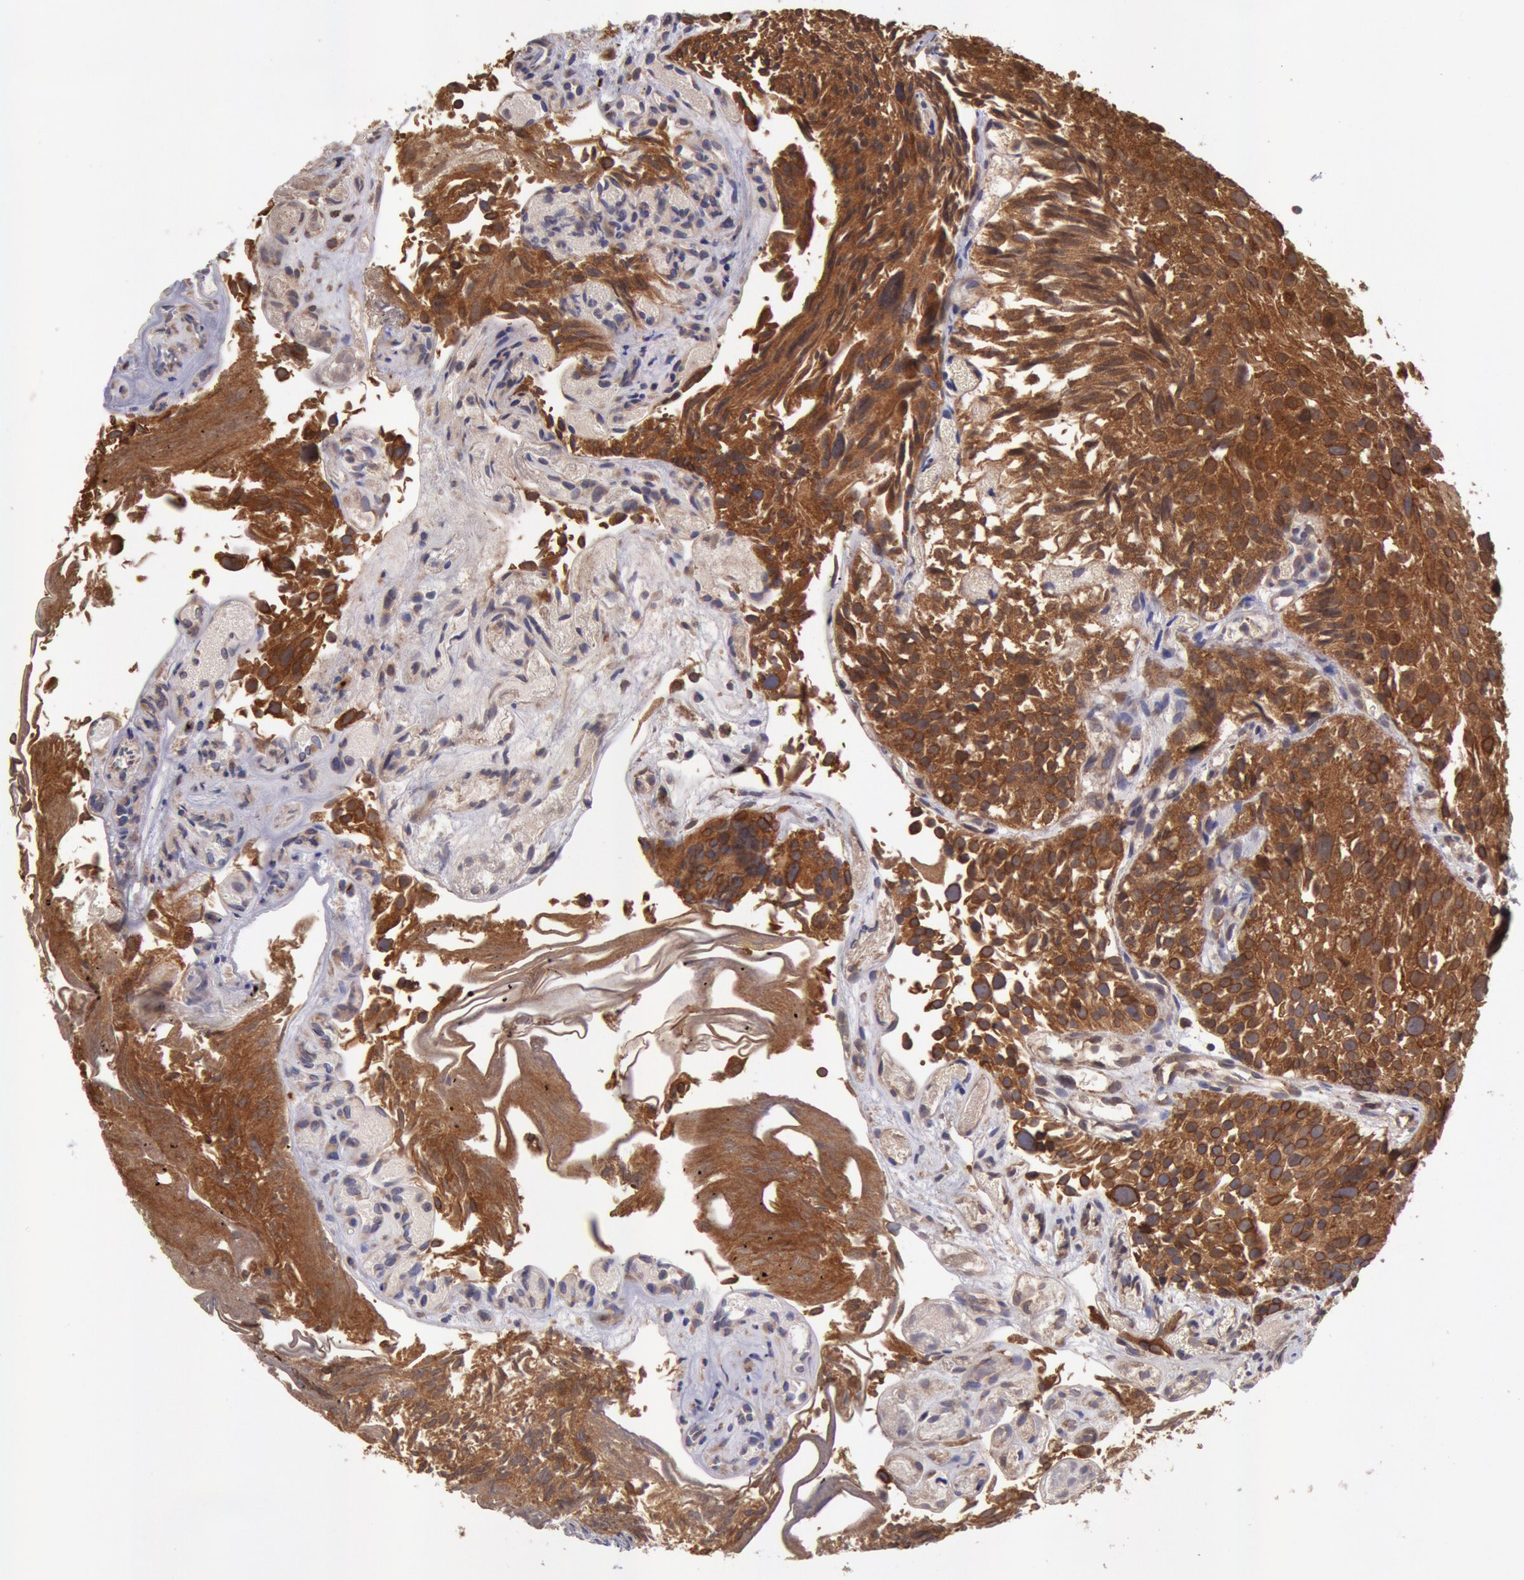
{"staining": {"intensity": "strong", "quantity": ">75%", "location": "cytoplasmic/membranous"}, "tissue": "urothelial cancer", "cell_type": "Tumor cells", "image_type": "cancer", "snomed": [{"axis": "morphology", "description": "Urothelial carcinoma, High grade"}, {"axis": "topography", "description": "Urinary bladder"}], "caption": "Immunohistochemistry of urothelial cancer reveals high levels of strong cytoplasmic/membranous positivity in about >75% of tumor cells.", "gene": "COMT", "patient": {"sex": "female", "age": 78}}